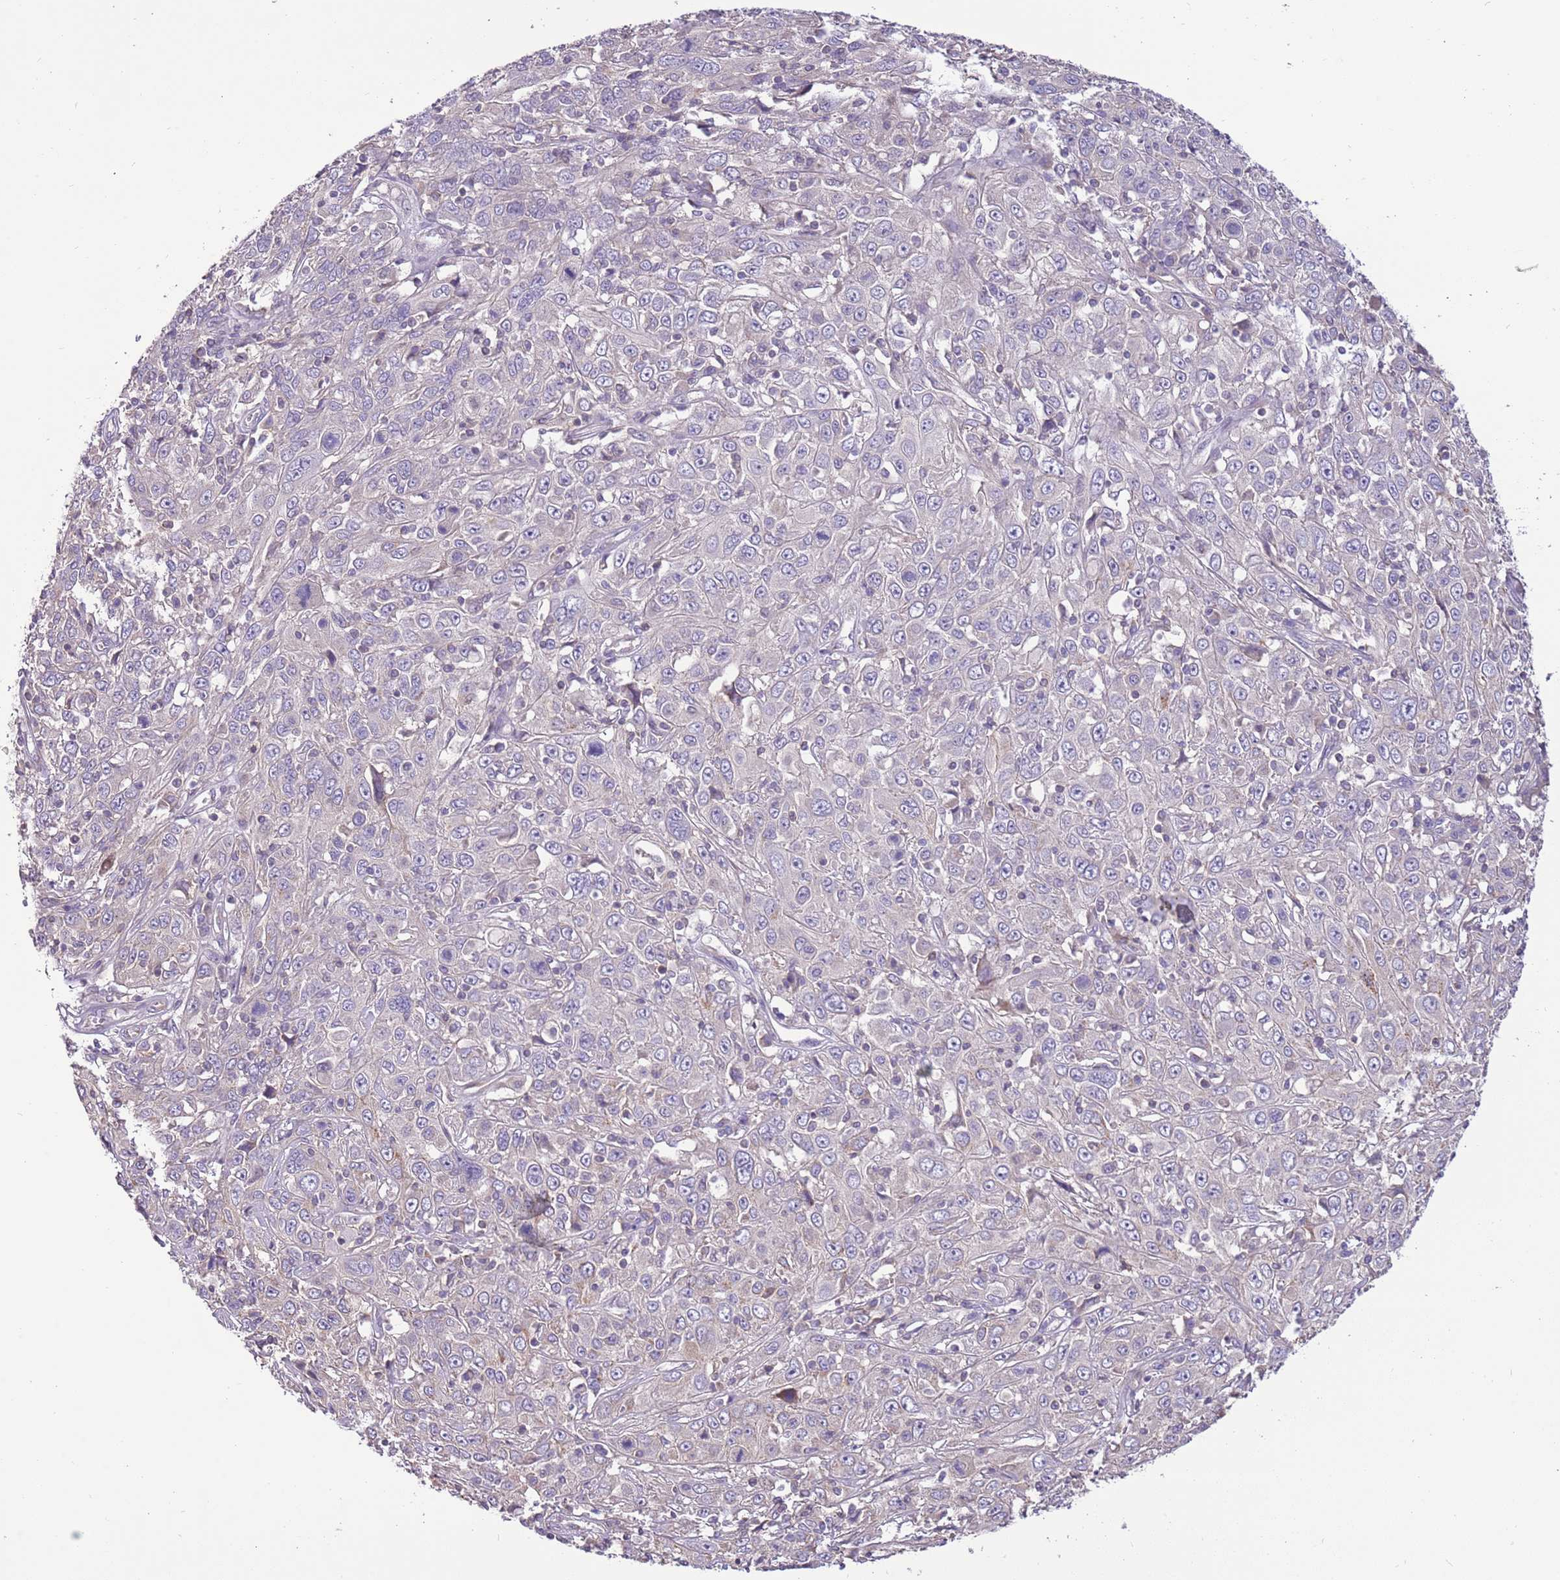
{"staining": {"intensity": "negative", "quantity": "none", "location": "none"}, "tissue": "cervical cancer", "cell_type": "Tumor cells", "image_type": "cancer", "snomed": [{"axis": "morphology", "description": "Squamous cell carcinoma, NOS"}, {"axis": "topography", "description": "Cervix"}], "caption": "A high-resolution photomicrograph shows immunohistochemistry staining of cervical cancer (squamous cell carcinoma), which demonstrates no significant staining in tumor cells.", "gene": "GLCE", "patient": {"sex": "female", "age": 46}}